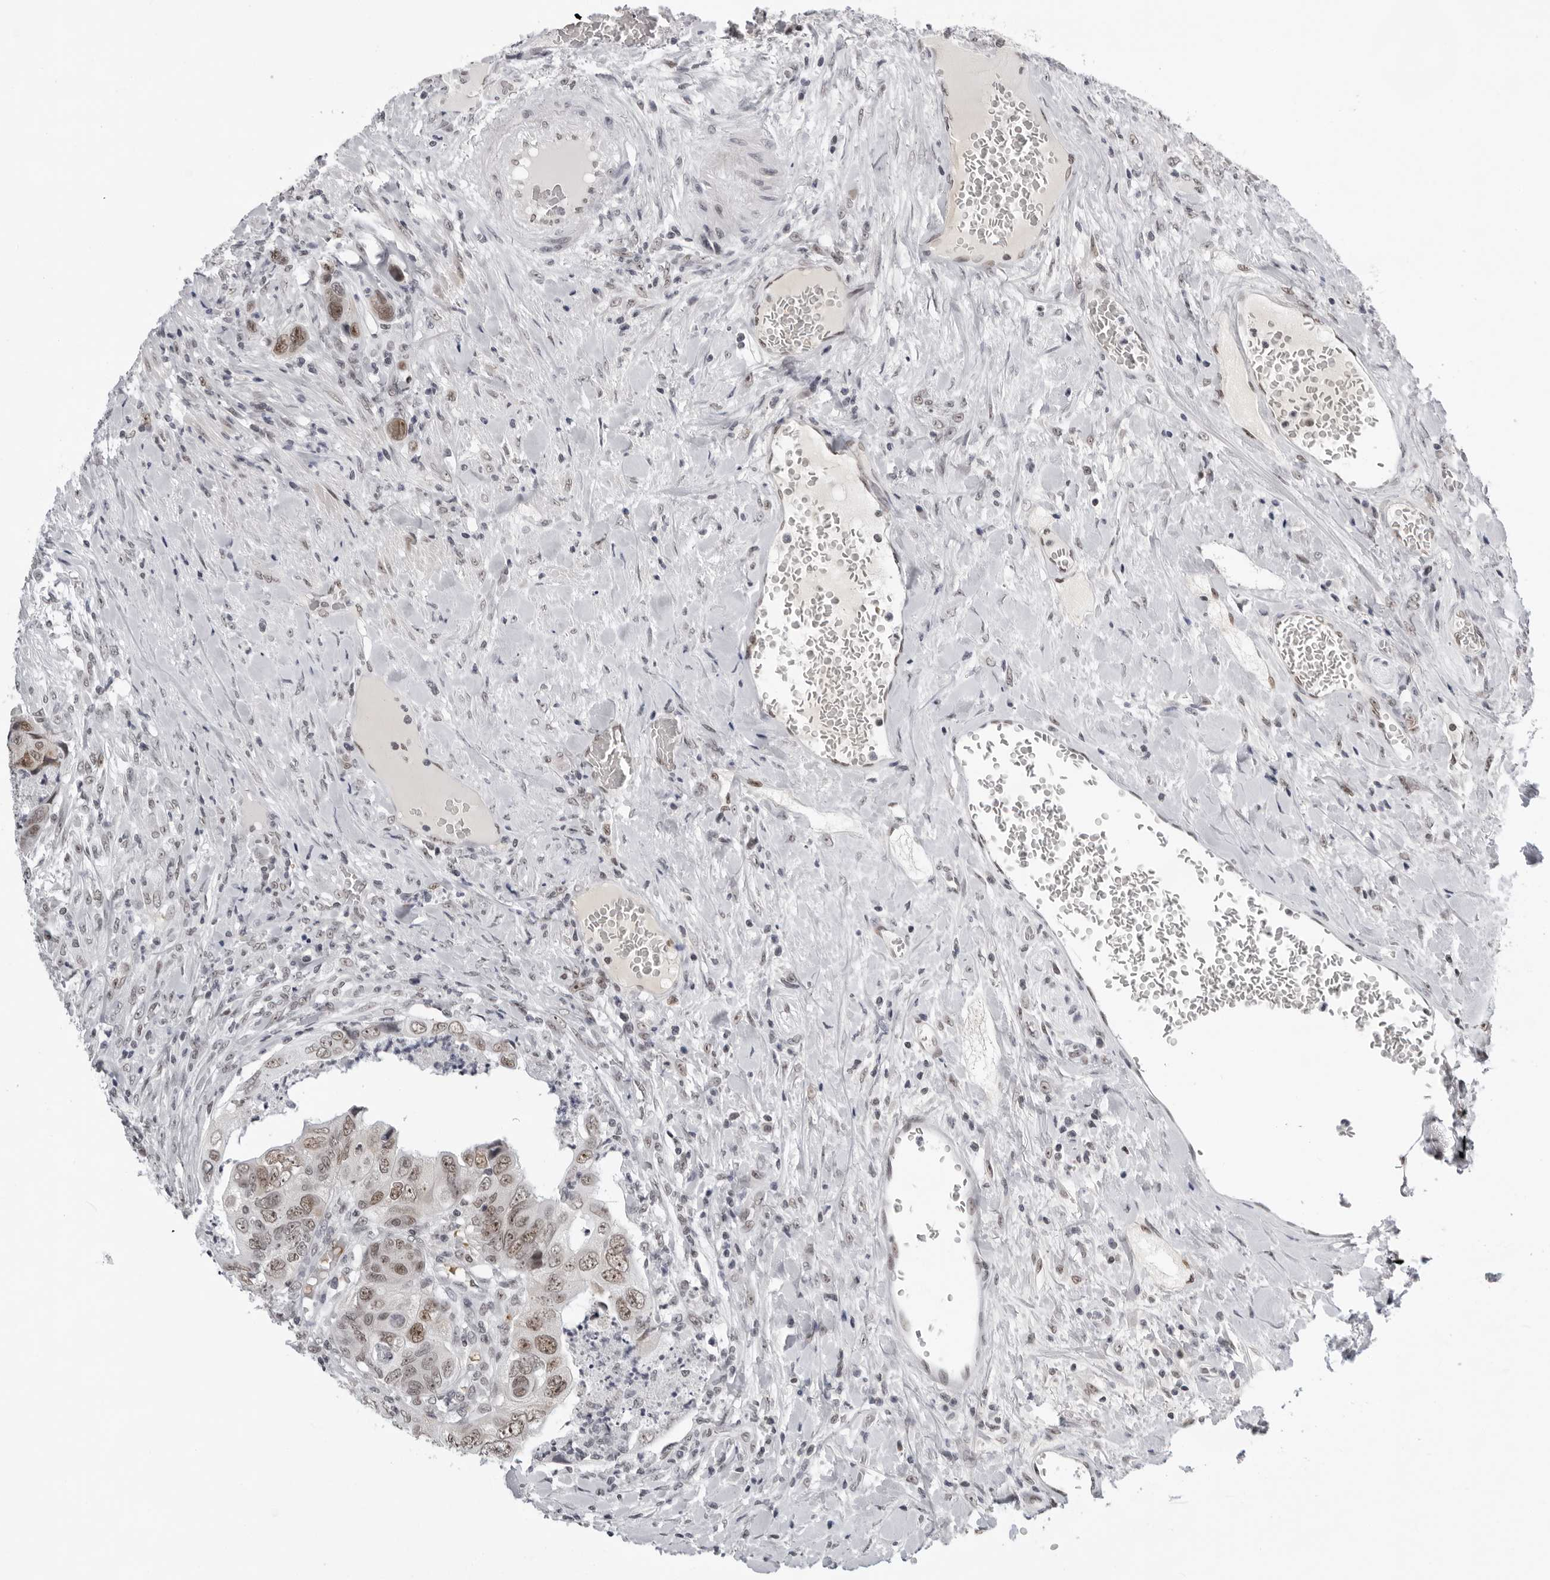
{"staining": {"intensity": "moderate", "quantity": ">75%", "location": "nuclear"}, "tissue": "colorectal cancer", "cell_type": "Tumor cells", "image_type": "cancer", "snomed": [{"axis": "morphology", "description": "Adenocarcinoma, NOS"}, {"axis": "topography", "description": "Rectum"}], "caption": "Moderate nuclear expression is appreciated in about >75% of tumor cells in adenocarcinoma (colorectal).", "gene": "USP1", "patient": {"sex": "male", "age": 63}}